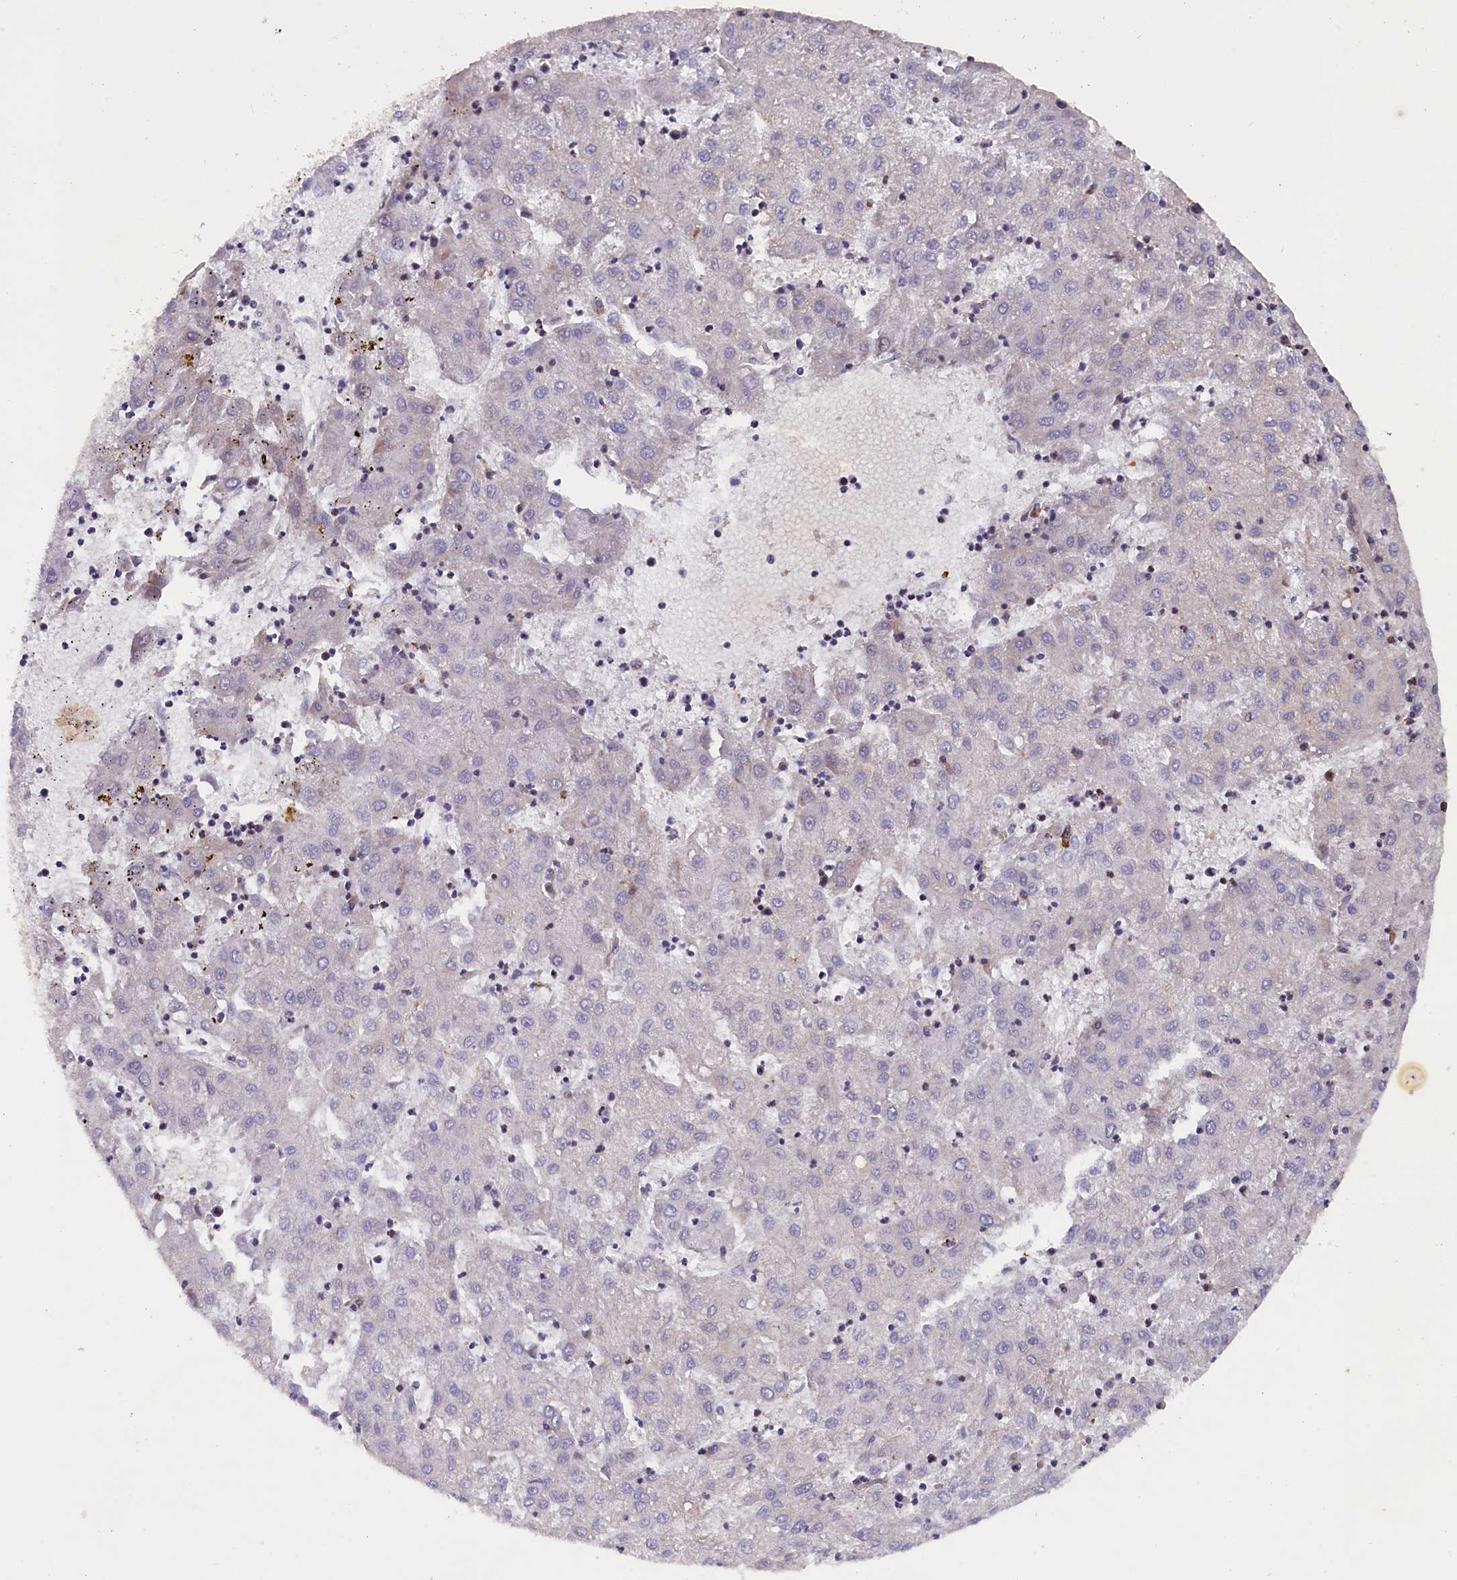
{"staining": {"intensity": "negative", "quantity": "none", "location": "none"}, "tissue": "liver cancer", "cell_type": "Tumor cells", "image_type": "cancer", "snomed": [{"axis": "morphology", "description": "Carcinoma, Hepatocellular, NOS"}, {"axis": "topography", "description": "Liver"}], "caption": "The immunohistochemistry (IHC) micrograph has no significant positivity in tumor cells of hepatocellular carcinoma (liver) tissue. Nuclei are stained in blue.", "gene": "JPT2", "patient": {"sex": "male", "age": 72}}